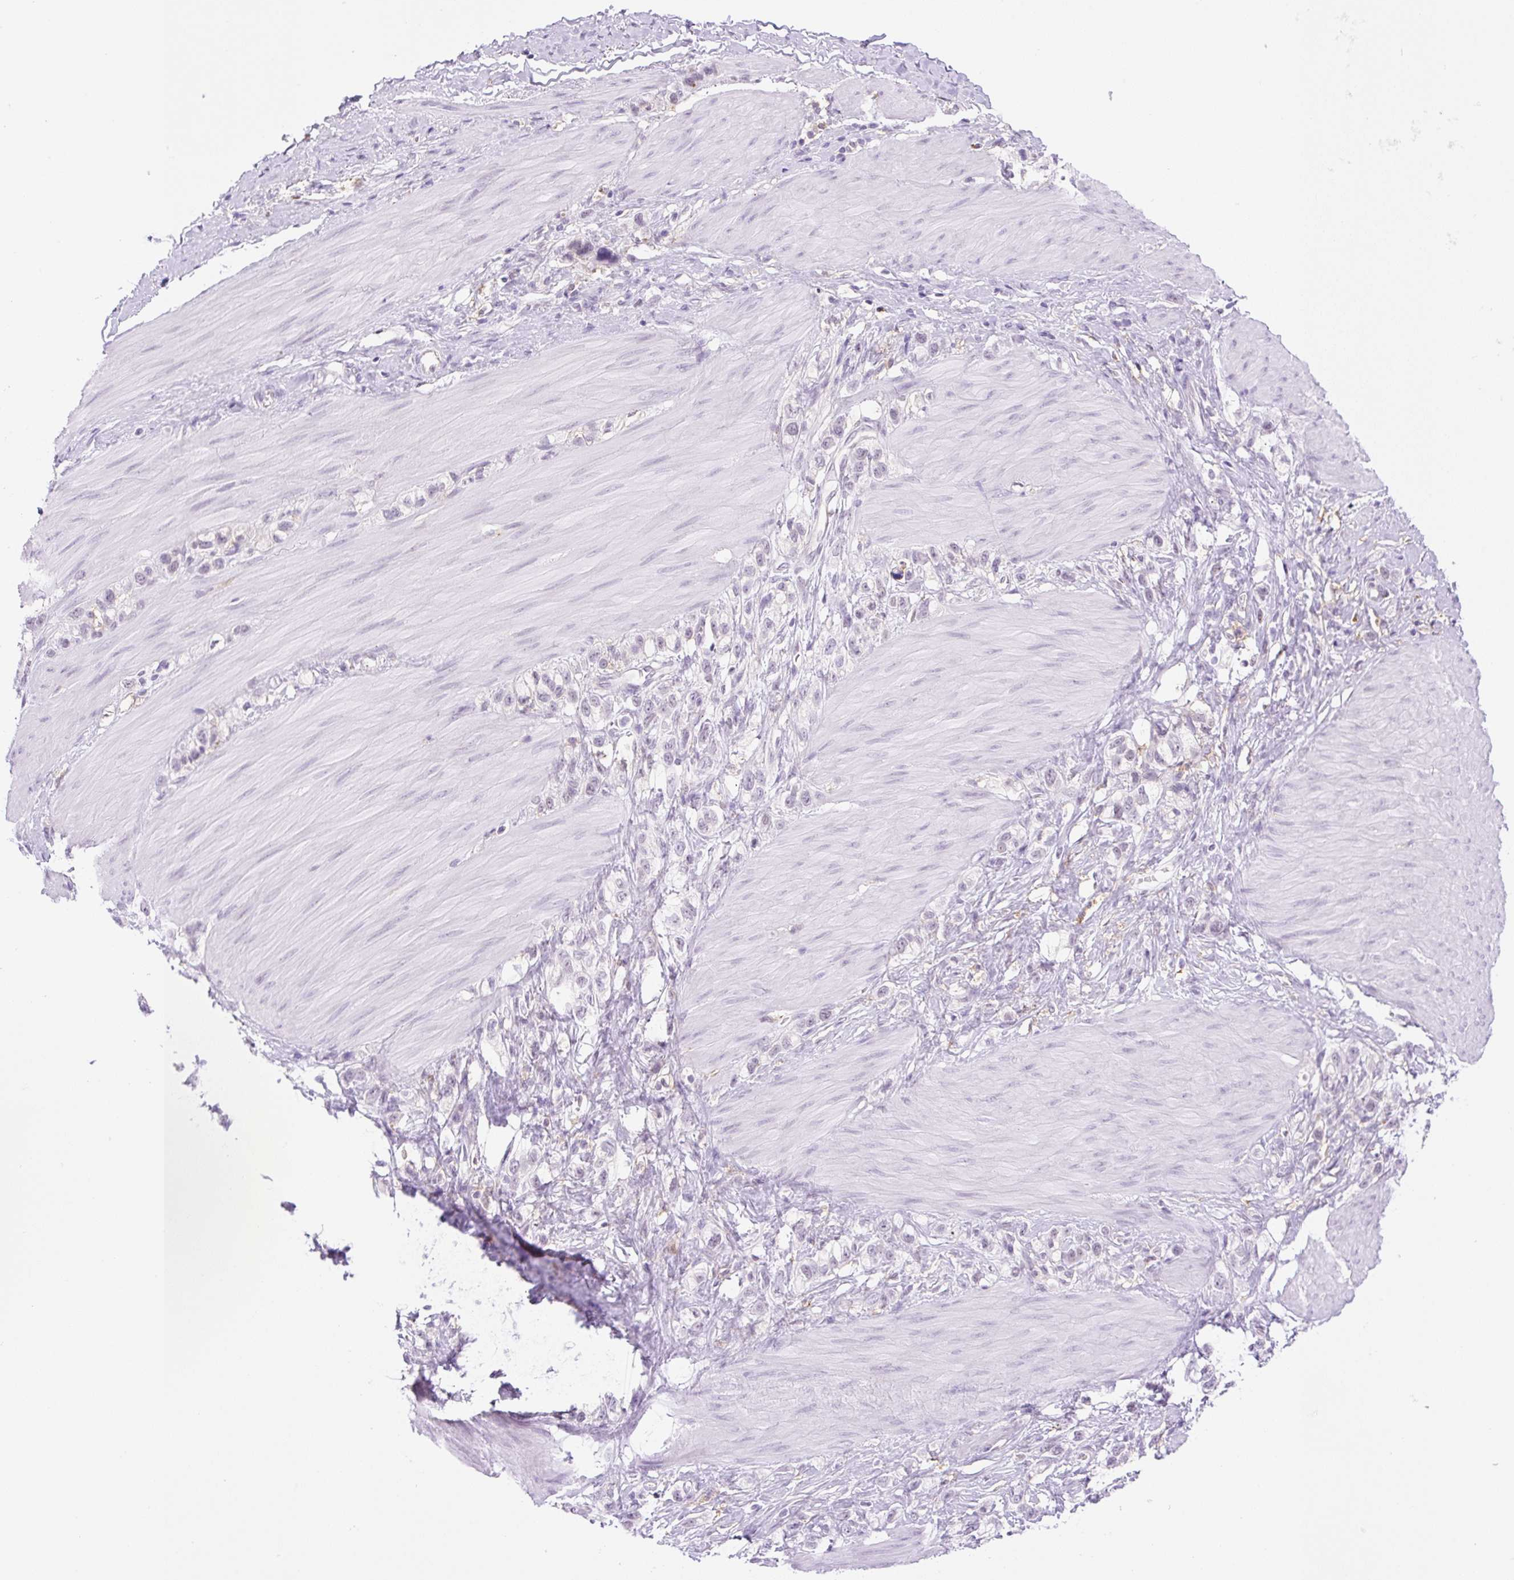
{"staining": {"intensity": "negative", "quantity": "none", "location": "none"}, "tissue": "stomach cancer", "cell_type": "Tumor cells", "image_type": "cancer", "snomed": [{"axis": "morphology", "description": "Adenocarcinoma, NOS"}, {"axis": "topography", "description": "Stomach"}], "caption": "This image is of stomach cancer stained with IHC to label a protein in brown with the nuclei are counter-stained blue. There is no staining in tumor cells.", "gene": "PALM3", "patient": {"sex": "female", "age": 65}}